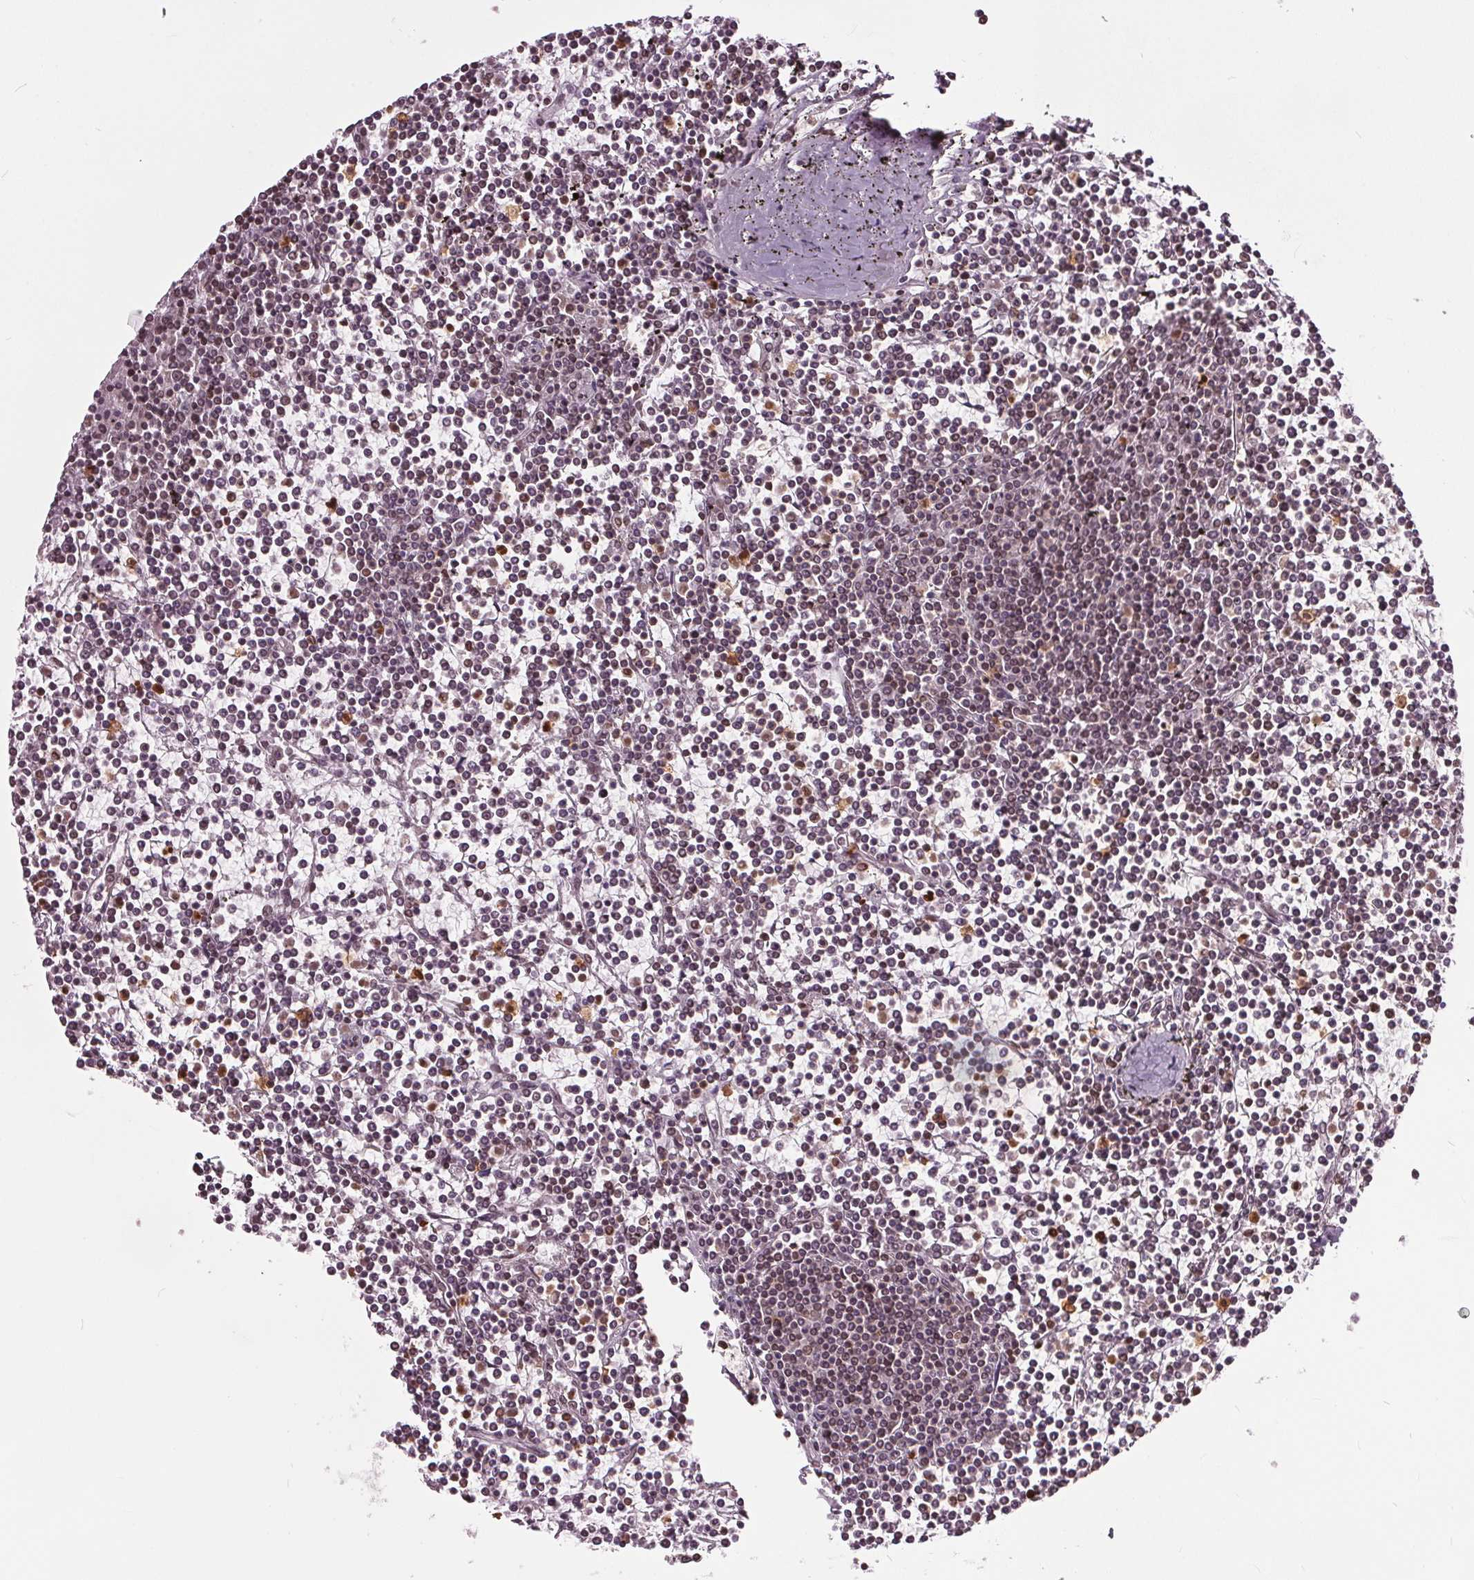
{"staining": {"intensity": "moderate", "quantity": "<25%", "location": "nuclear"}, "tissue": "lymphoma", "cell_type": "Tumor cells", "image_type": "cancer", "snomed": [{"axis": "morphology", "description": "Malignant lymphoma, non-Hodgkin's type, Low grade"}, {"axis": "topography", "description": "Spleen"}], "caption": "Immunohistochemical staining of human lymphoma reveals low levels of moderate nuclear expression in about <25% of tumor cells.", "gene": "TTC39C", "patient": {"sex": "female", "age": 19}}